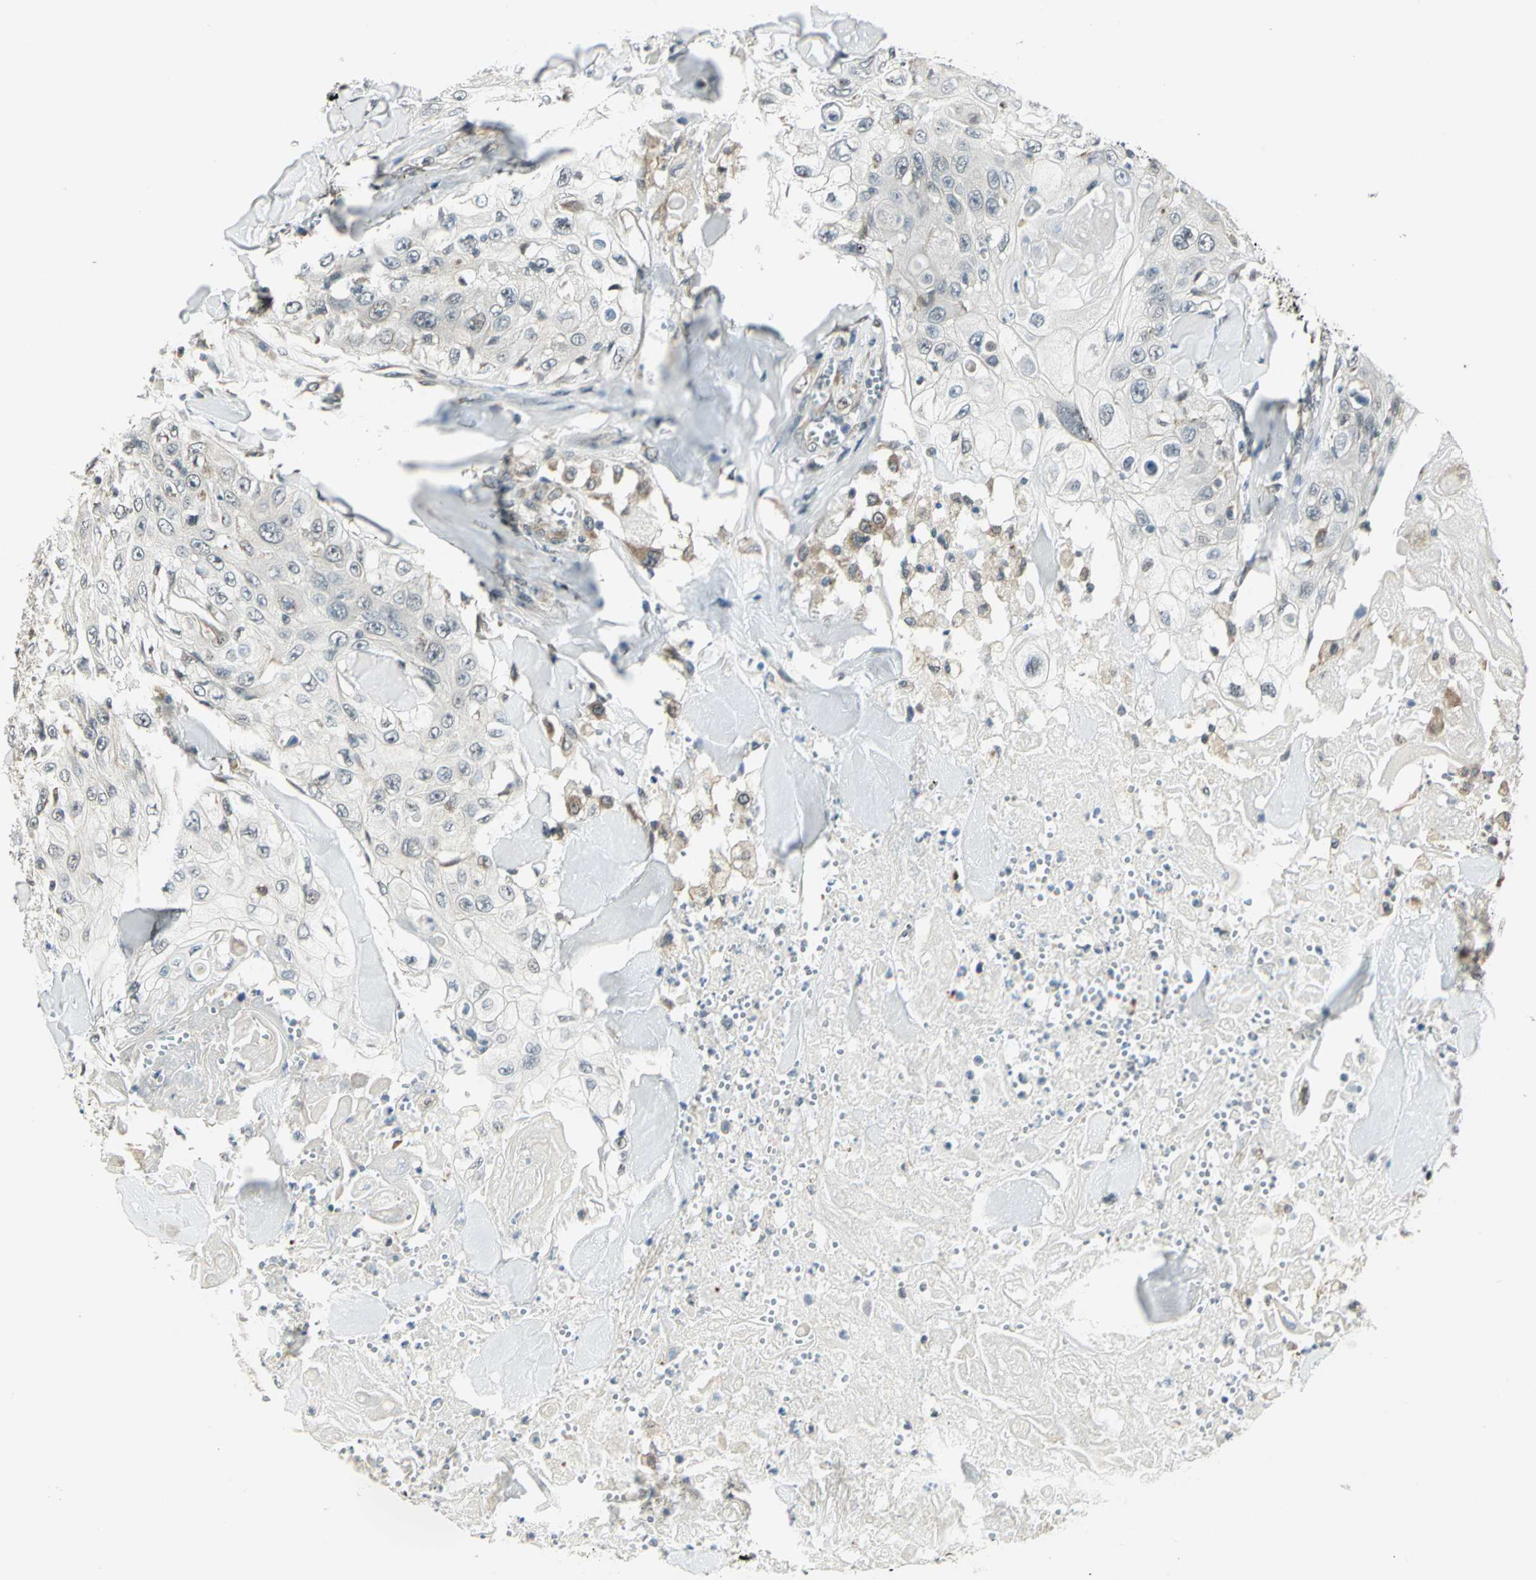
{"staining": {"intensity": "negative", "quantity": "none", "location": "none"}, "tissue": "skin cancer", "cell_type": "Tumor cells", "image_type": "cancer", "snomed": [{"axis": "morphology", "description": "Squamous cell carcinoma, NOS"}, {"axis": "topography", "description": "Skin"}], "caption": "A high-resolution micrograph shows immunohistochemistry (IHC) staining of skin squamous cell carcinoma, which exhibits no significant positivity in tumor cells. (Brightfield microscopy of DAB immunohistochemistry (IHC) at high magnification).", "gene": "PLAGL2", "patient": {"sex": "male", "age": 86}}